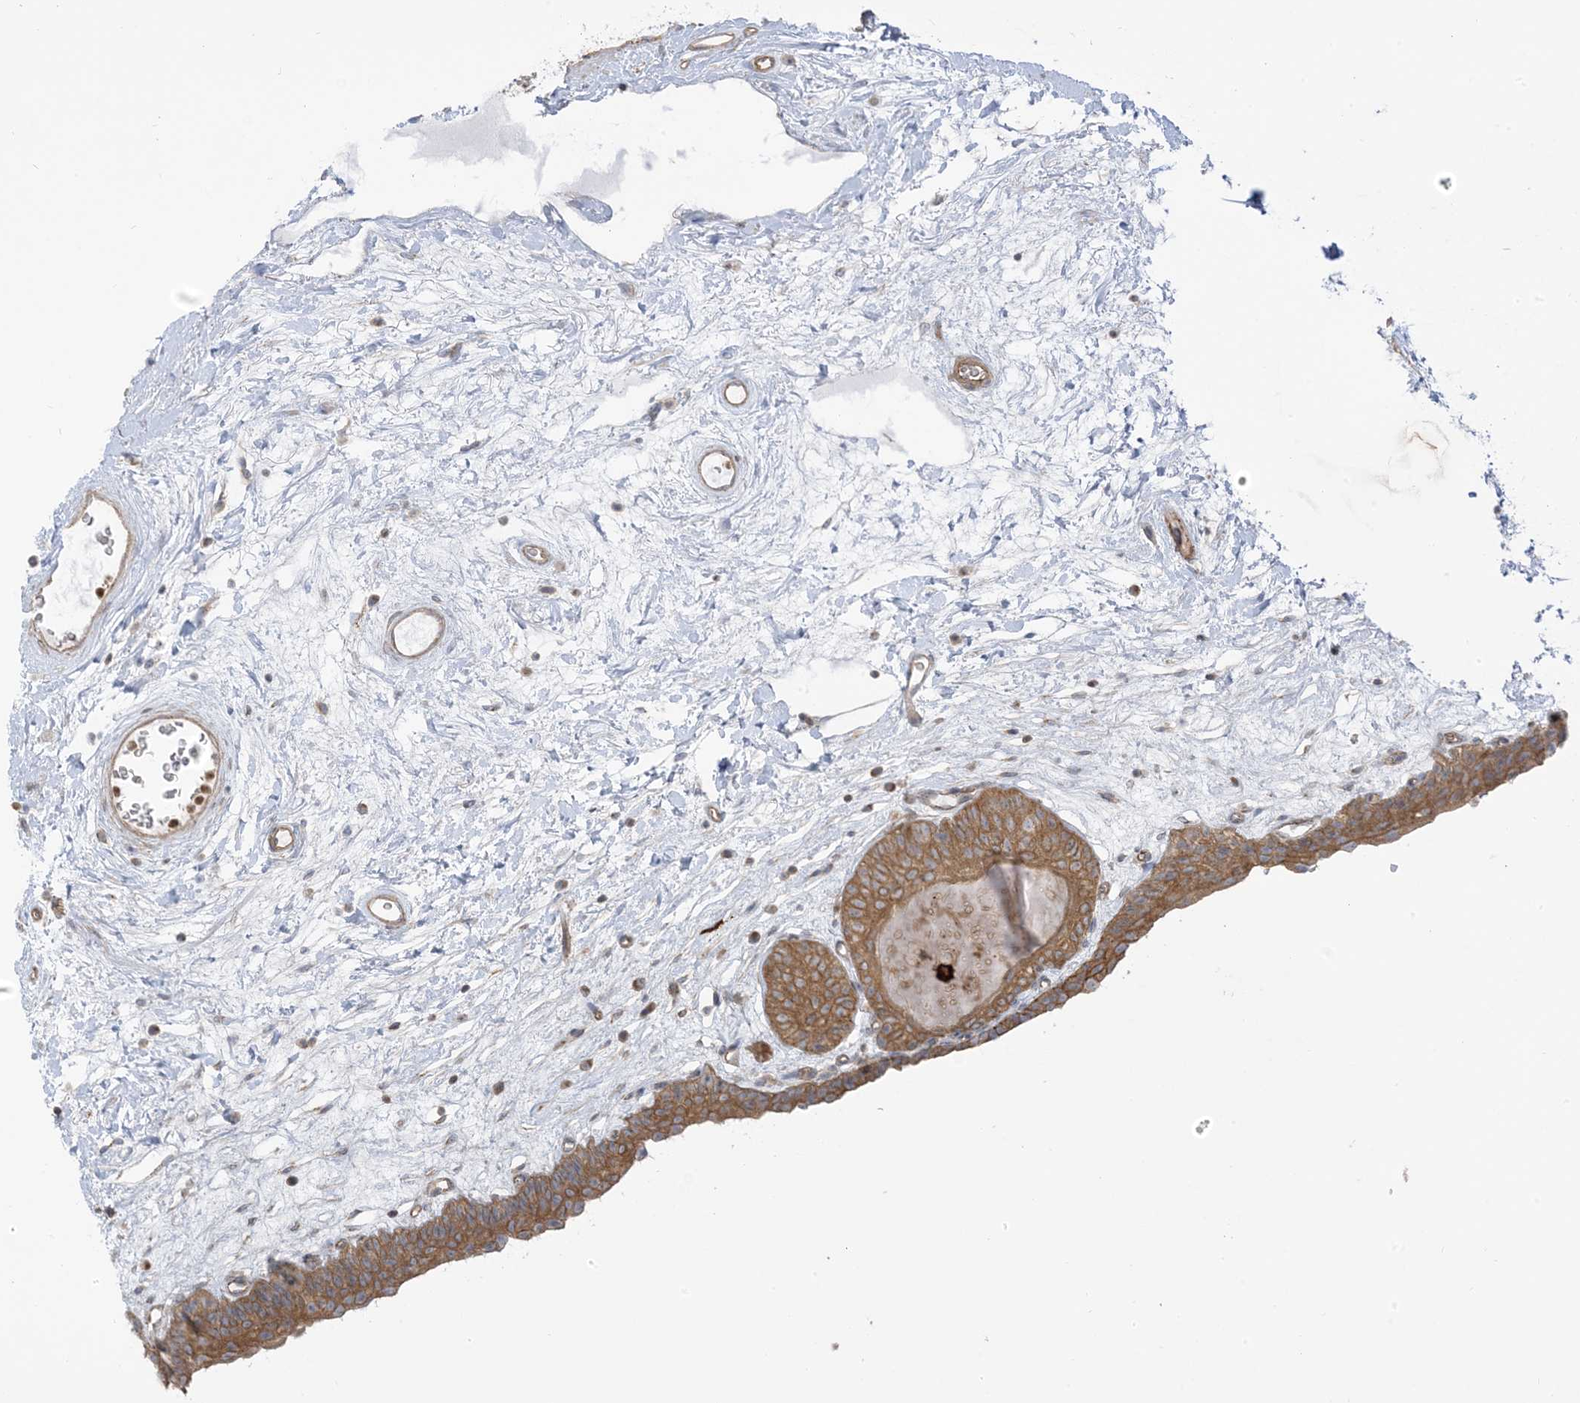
{"staining": {"intensity": "moderate", "quantity": ">75%", "location": "cytoplasmic/membranous"}, "tissue": "urinary bladder", "cell_type": "Urothelial cells", "image_type": "normal", "snomed": [{"axis": "morphology", "description": "Normal tissue, NOS"}, {"axis": "topography", "description": "Urinary bladder"}], "caption": "Brown immunohistochemical staining in benign human urinary bladder shows moderate cytoplasmic/membranous positivity in approximately >75% of urothelial cells. (Stains: DAB (3,3'-diaminobenzidine) in brown, nuclei in blue, Microscopy: brightfield microscopy at high magnification).", "gene": "ICMT", "patient": {"sex": "male", "age": 83}}